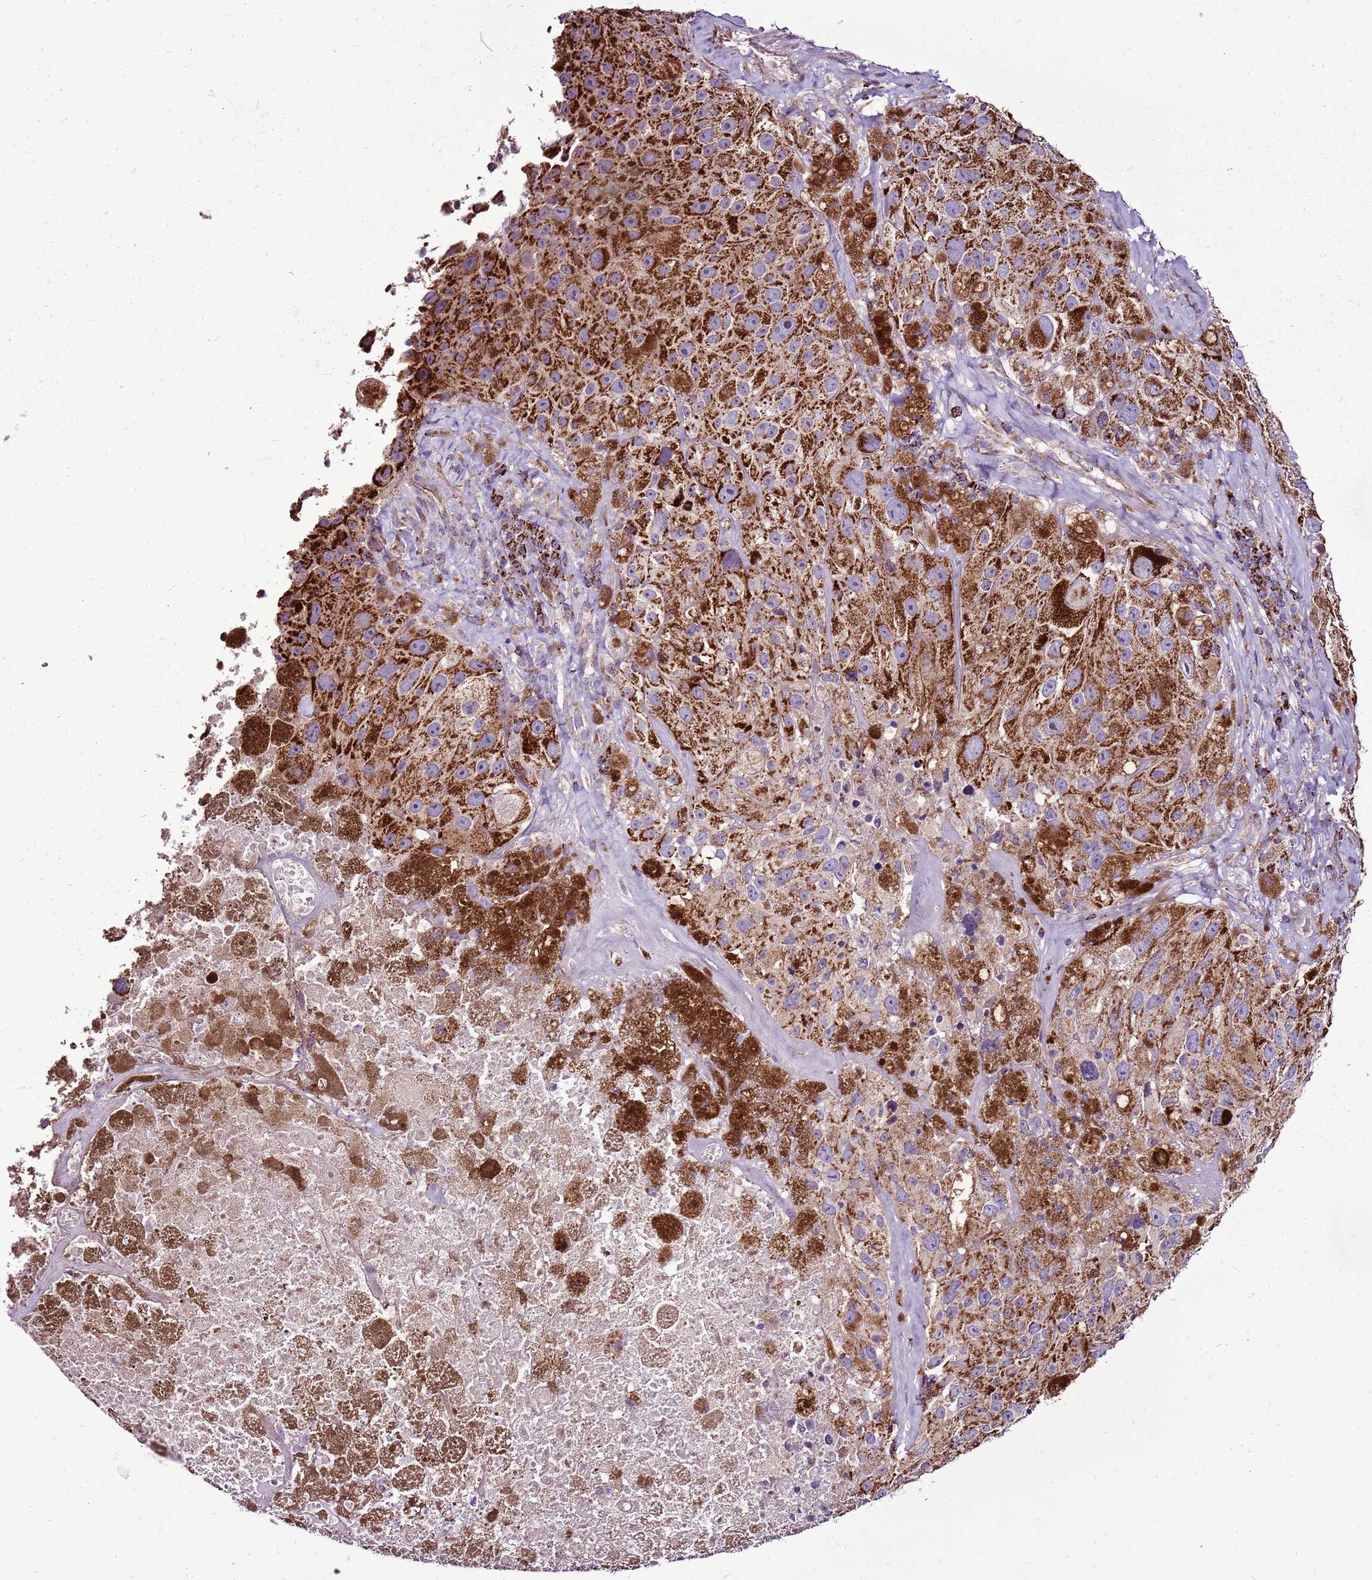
{"staining": {"intensity": "strong", "quantity": ">75%", "location": "cytoplasmic/membranous"}, "tissue": "melanoma", "cell_type": "Tumor cells", "image_type": "cancer", "snomed": [{"axis": "morphology", "description": "Malignant melanoma, Metastatic site"}, {"axis": "topography", "description": "Lymph node"}], "caption": "Tumor cells demonstrate strong cytoplasmic/membranous staining in approximately >75% of cells in melanoma.", "gene": "GCDH", "patient": {"sex": "male", "age": 62}}